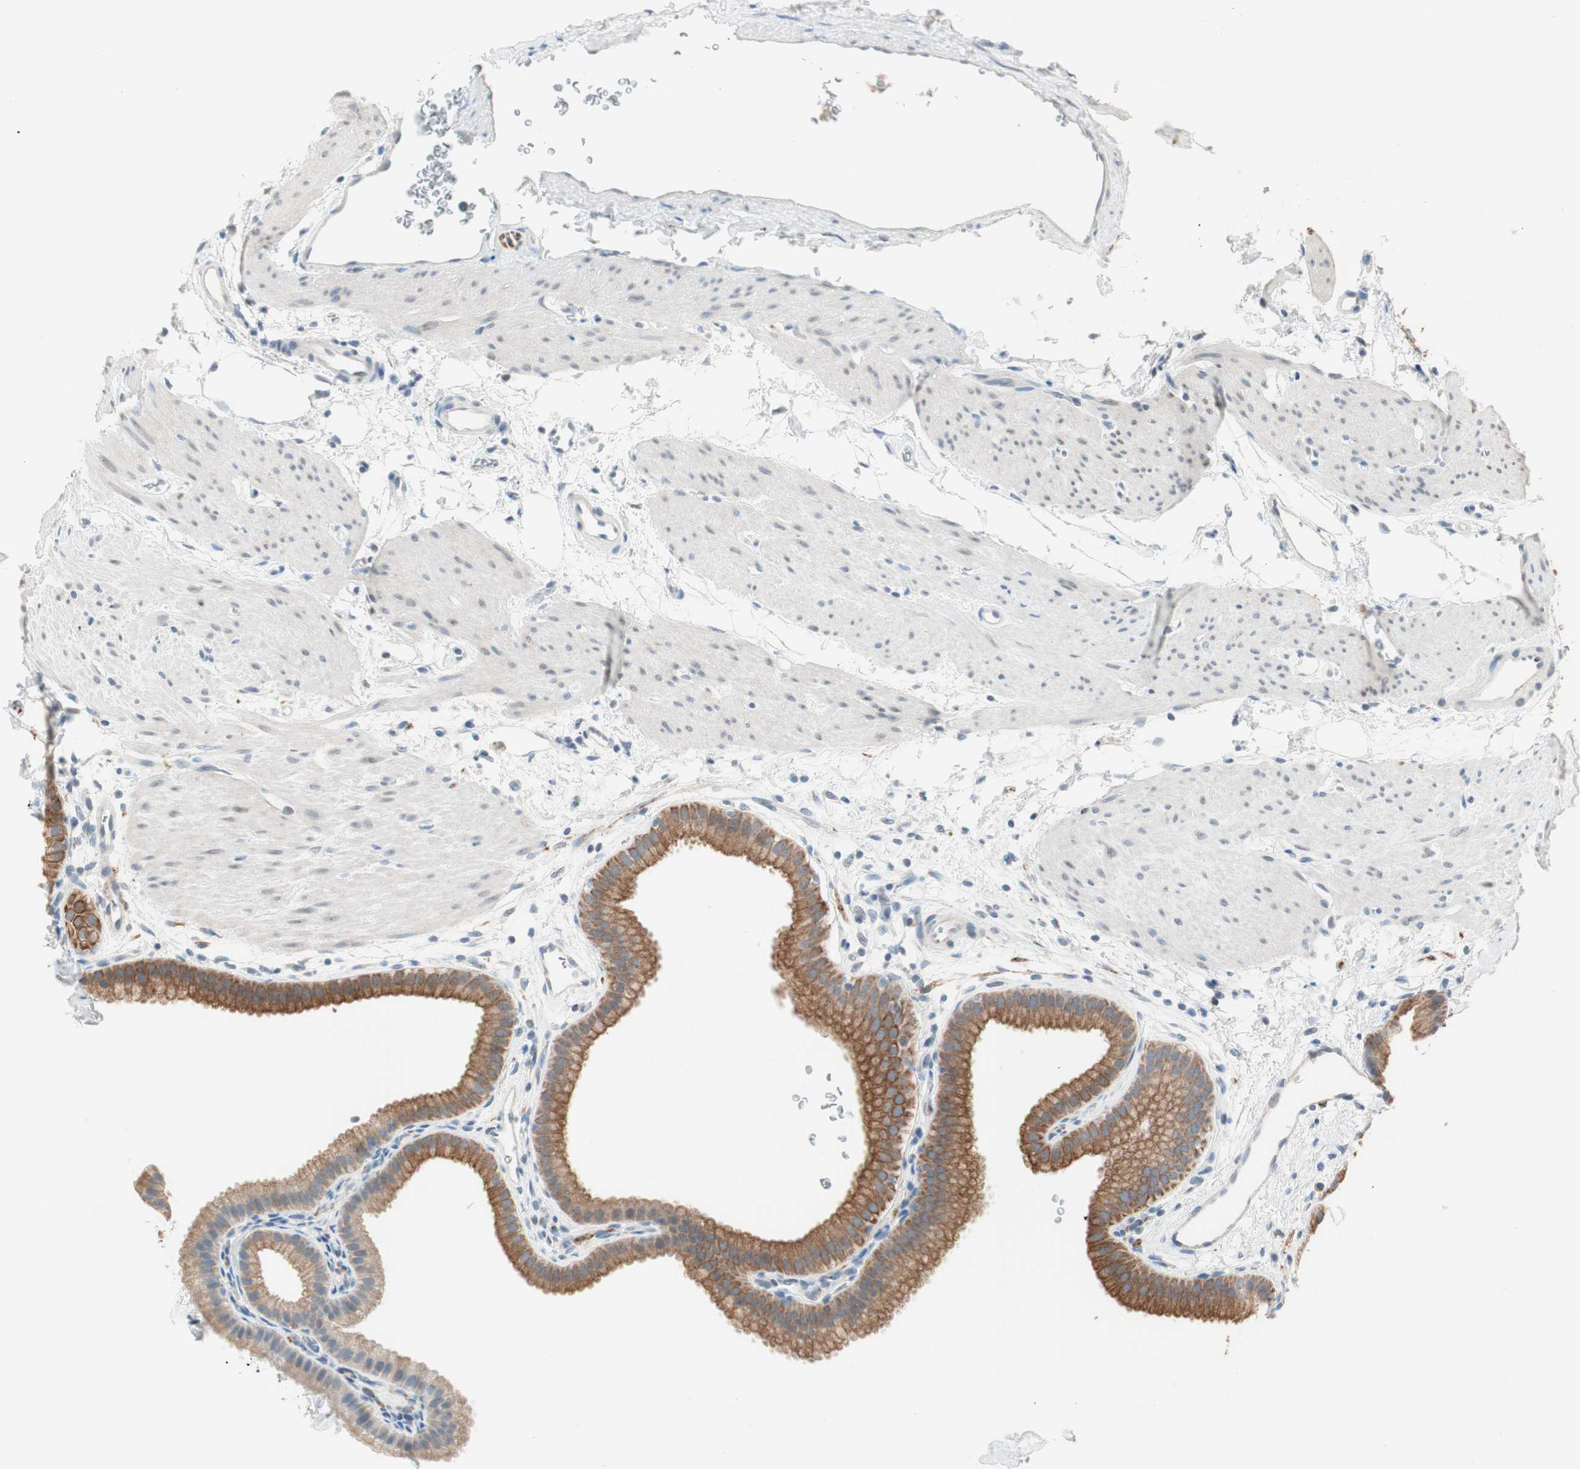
{"staining": {"intensity": "moderate", "quantity": ">75%", "location": "cytoplasmic/membranous"}, "tissue": "gallbladder", "cell_type": "Glandular cells", "image_type": "normal", "snomed": [{"axis": "morphology", "description": "Normal tissue, NOS"}, {"axis": "topography", "description": "Gallbladder"}], "caption": "High-power microscopy captured an immunohistochemistry histopathology image of unremarkable gallbladder, revealing moderate cytoplasmic/membranous expression in approximately >75% of glandular cells.", "gene": "GNAO1", "patient": {"sex": "female", "age": 64}}